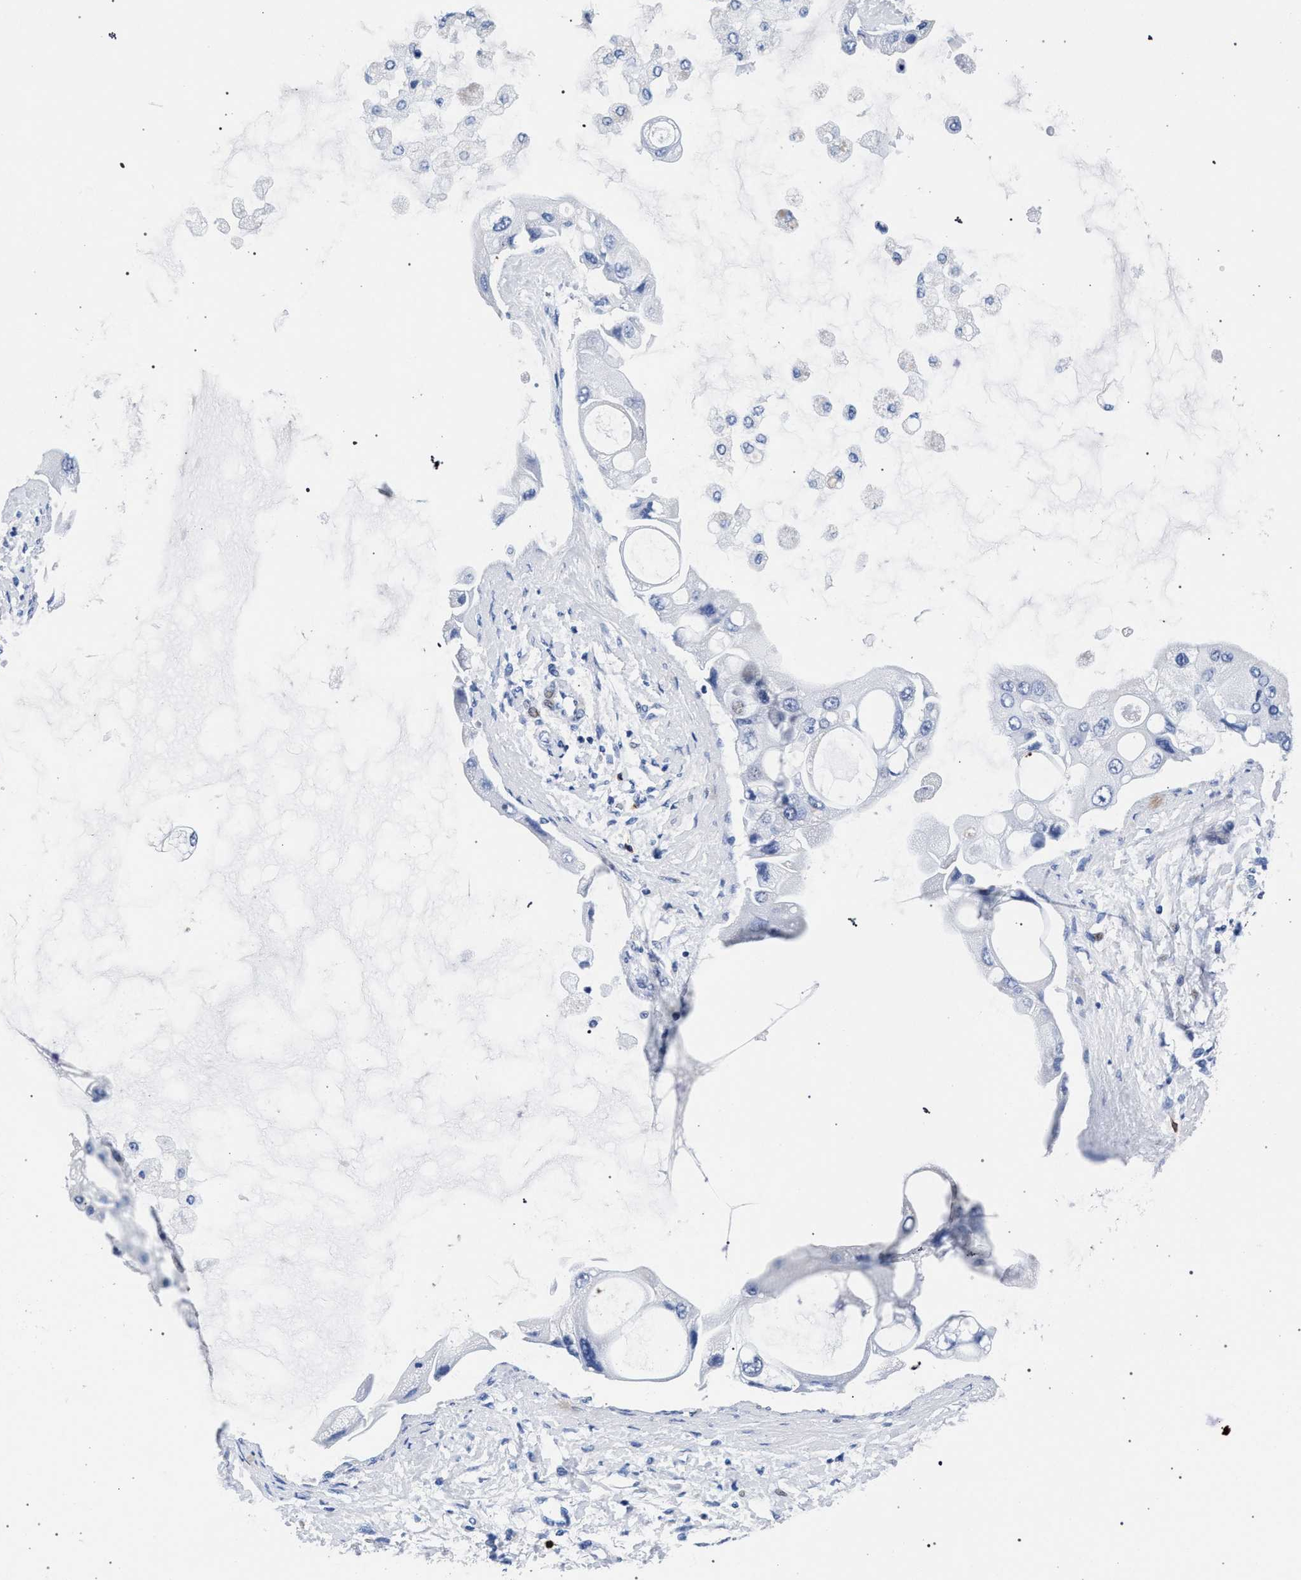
{"staining": {"intensity": "negative", "quantity": "none", "location": "none"}, "tissue": "liver cancer", "cell_type": "Tumor cells", "image_type": "cancer", "snomed": [{"axis": "morphology", "description": "Cholangiocarcinoma"}, {"axis": "topography", "description": "Liver"}], "caption": "IHC image of neoplastic tissue: cholangiocarcinoma (liver) stained with DAB exhibits no significant protein expression in tumor cells.", "gene": "KLRK1", "patient": {"sex": "male", "age": 50}}